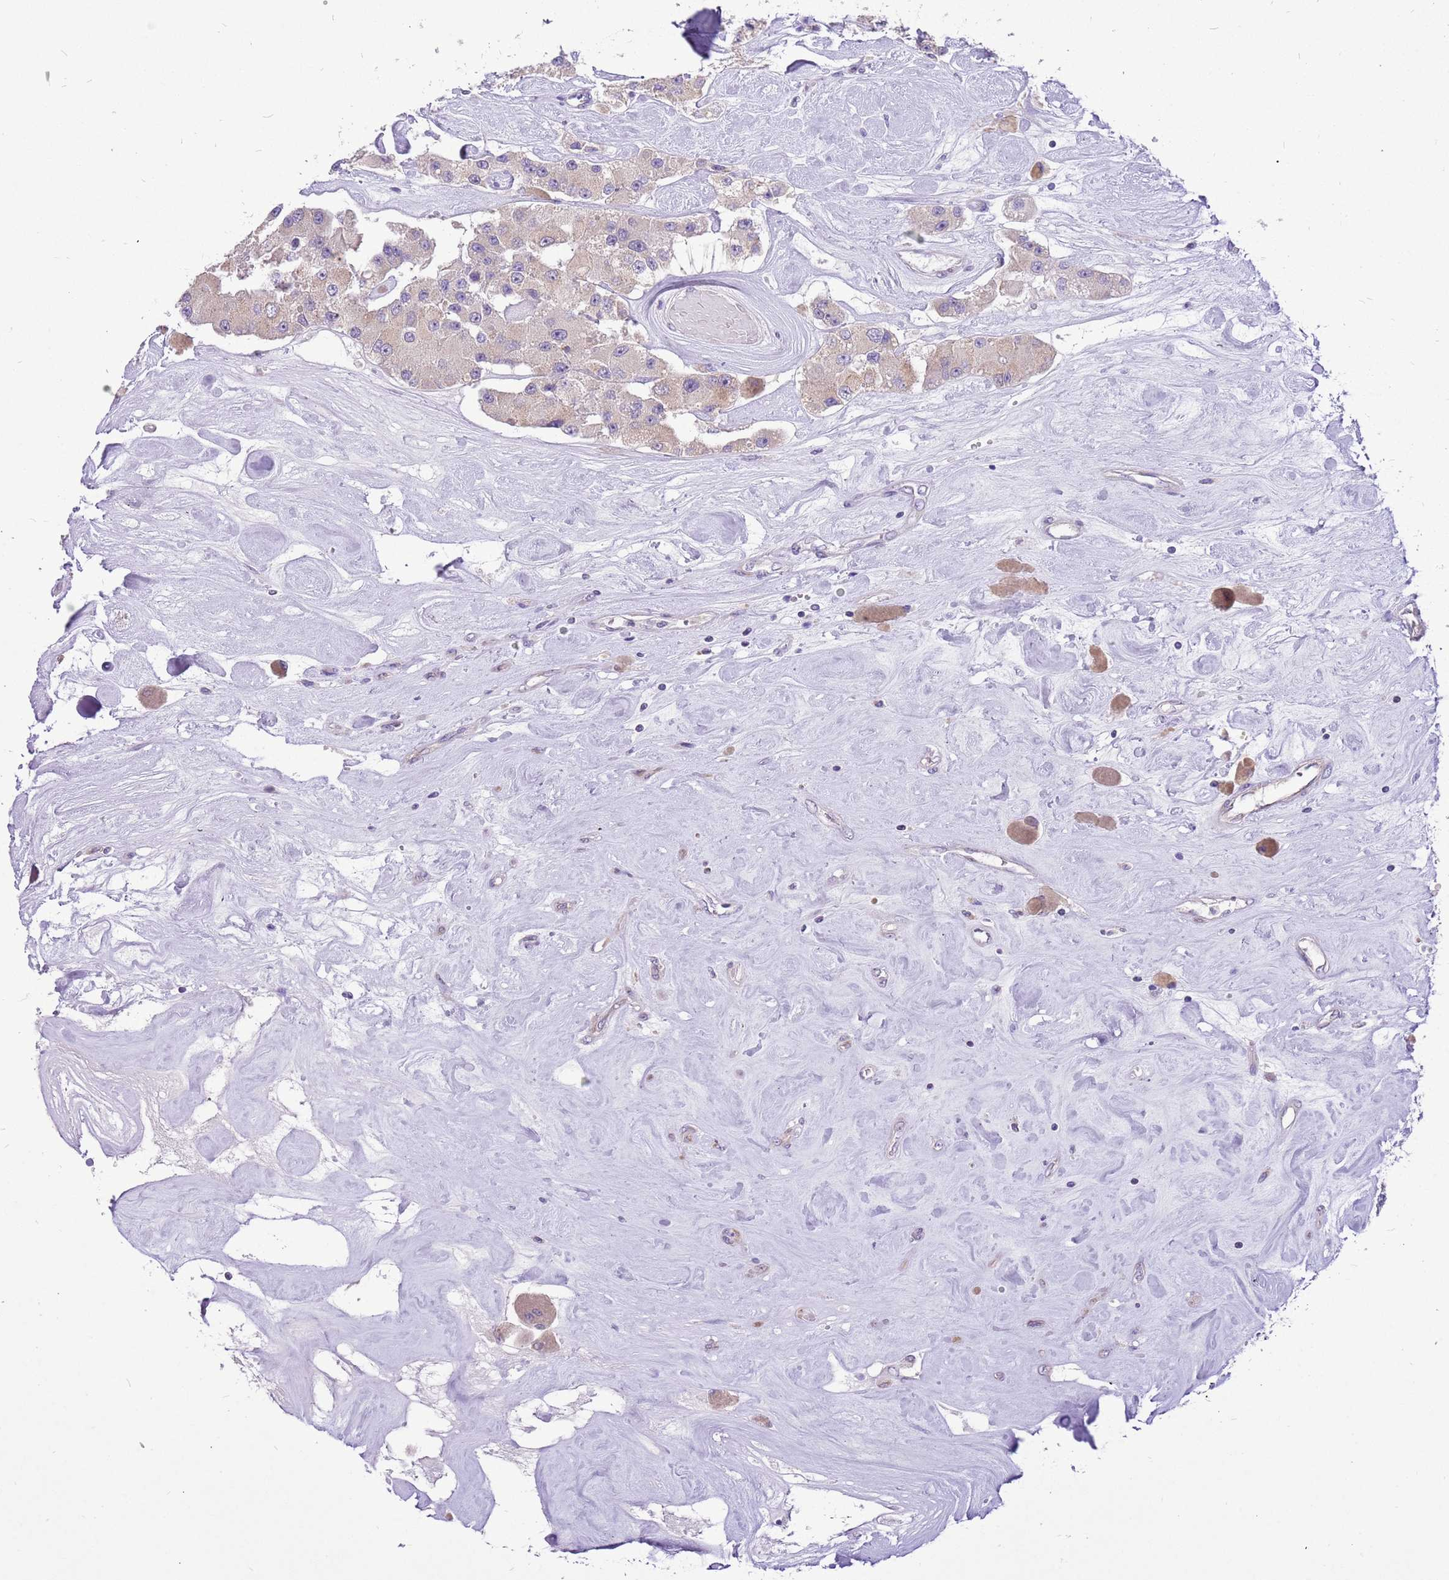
{"staining": {"intensity": "weak", "quantity": "<25%", "location": "cytoplasmic/membranous"}, "tissue": "carcinoid", "cell_type": "Tumor cells", "image_type": "cancer", "snomed": [{"axis": "morphology", "description": "Carcinoid, malignant, NOS"}, {"axis": "topography", "description": "Pancreas"}], "caption": "This is an IHC micrograph of human carcinoid (malignant). There is no expression in tumor cells.", "gene": "GLCE", "patient": {"sex": "male", "age": 41}}